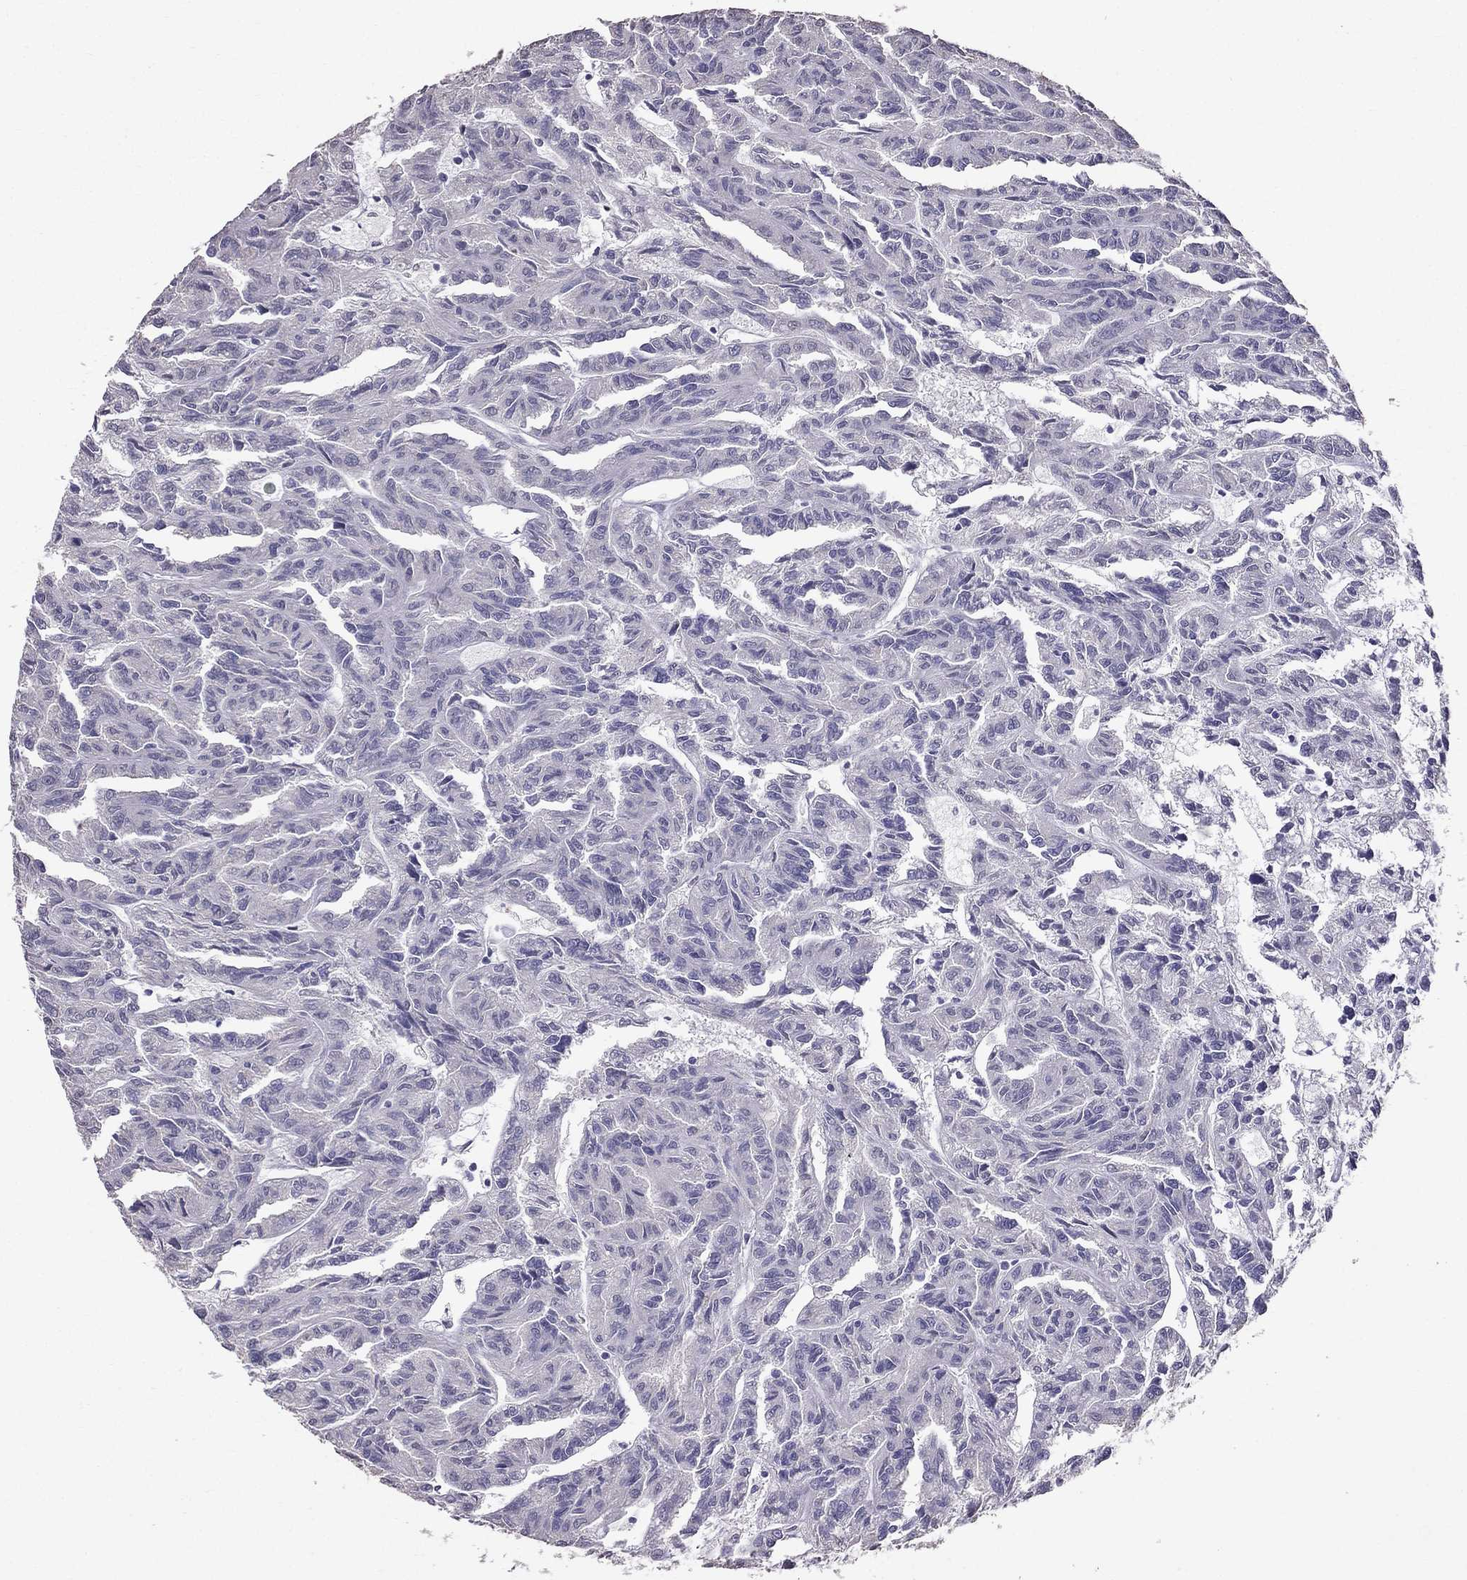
{"staining": {"intensity": "negative", "quantity": "none", "location": "none"}, "tissue": "renal cancer", "cell_type": "Tumor cells", "image_type": "cancer", "snomed": [{"axis": "morphology", "description": "Adenocarcinoma, NOS"}, {"axis": "topography", "description": "Kidney"}], "caption": "An immunohistochemistry (IHC) image of renal cancer is shown. There is no staining in tumor cells of renal cancer. (Brightfield microscopy of DAB immunohistochemistry at high magnification).", "gene": "SCG5", "patient": {"sex": "male", "age": 79}}